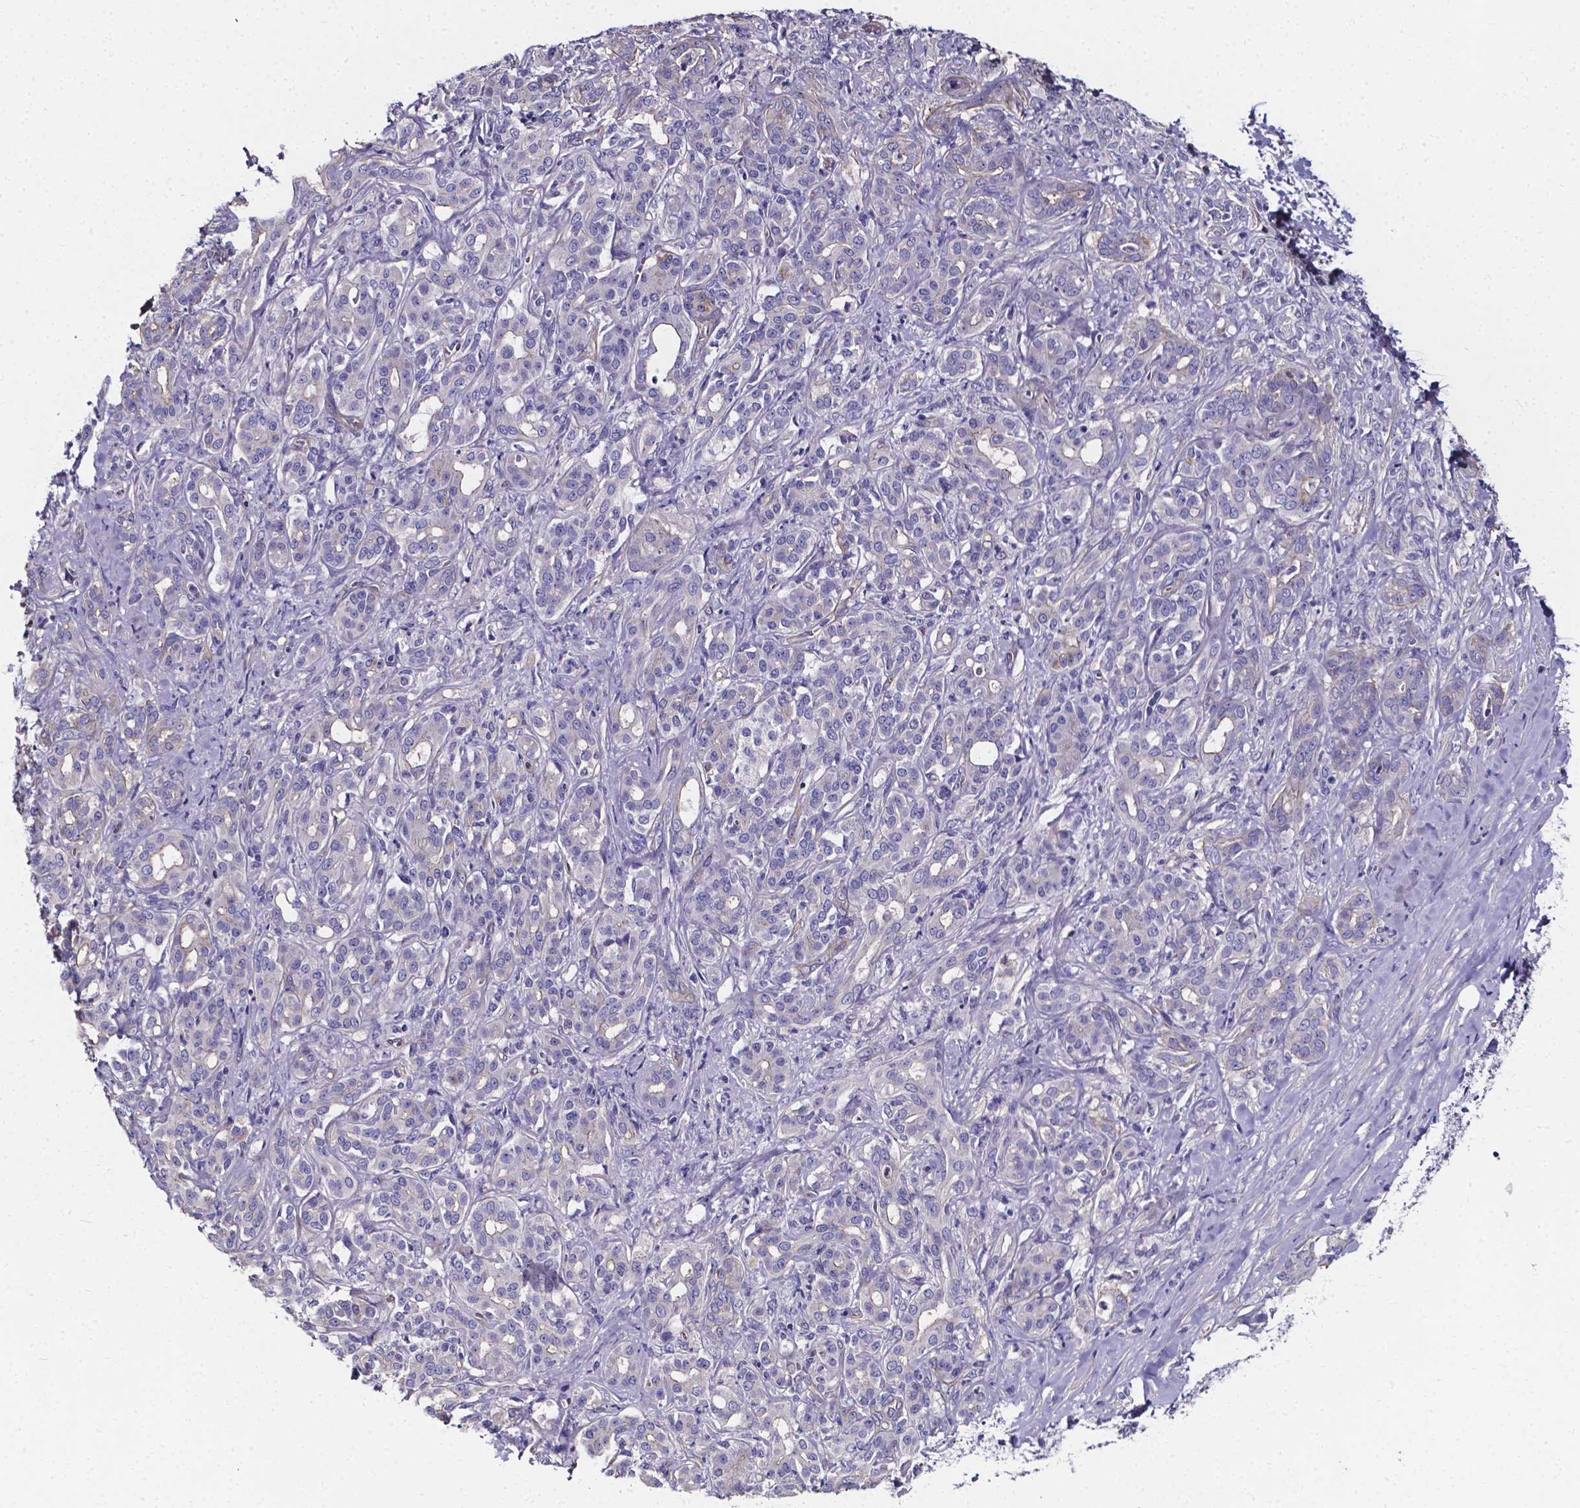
{"staining": {"intensity": "negative", "quantity": "none", "location": "none"}, "tissue": "pancreatic cancer", "cell_type": "Tumor cells", "image_type": "cancer", "snomed": [{"axis": "morphology", "description": "Normal tissue, NOS"}, {"axis": "morphology", "description": "Inflammation, NOS"}, {"axis": "morphology", "description": "Adenocarcinoma, NOS"}, {"axis": "topography", "description": "Pancreas"}], "caption": "An image of pancreatic cancer stained for a protein demonstrates no brown staining in tumor cells.", "gene": "CACNG8", "patient": {"sex": "male", "age": 57}}